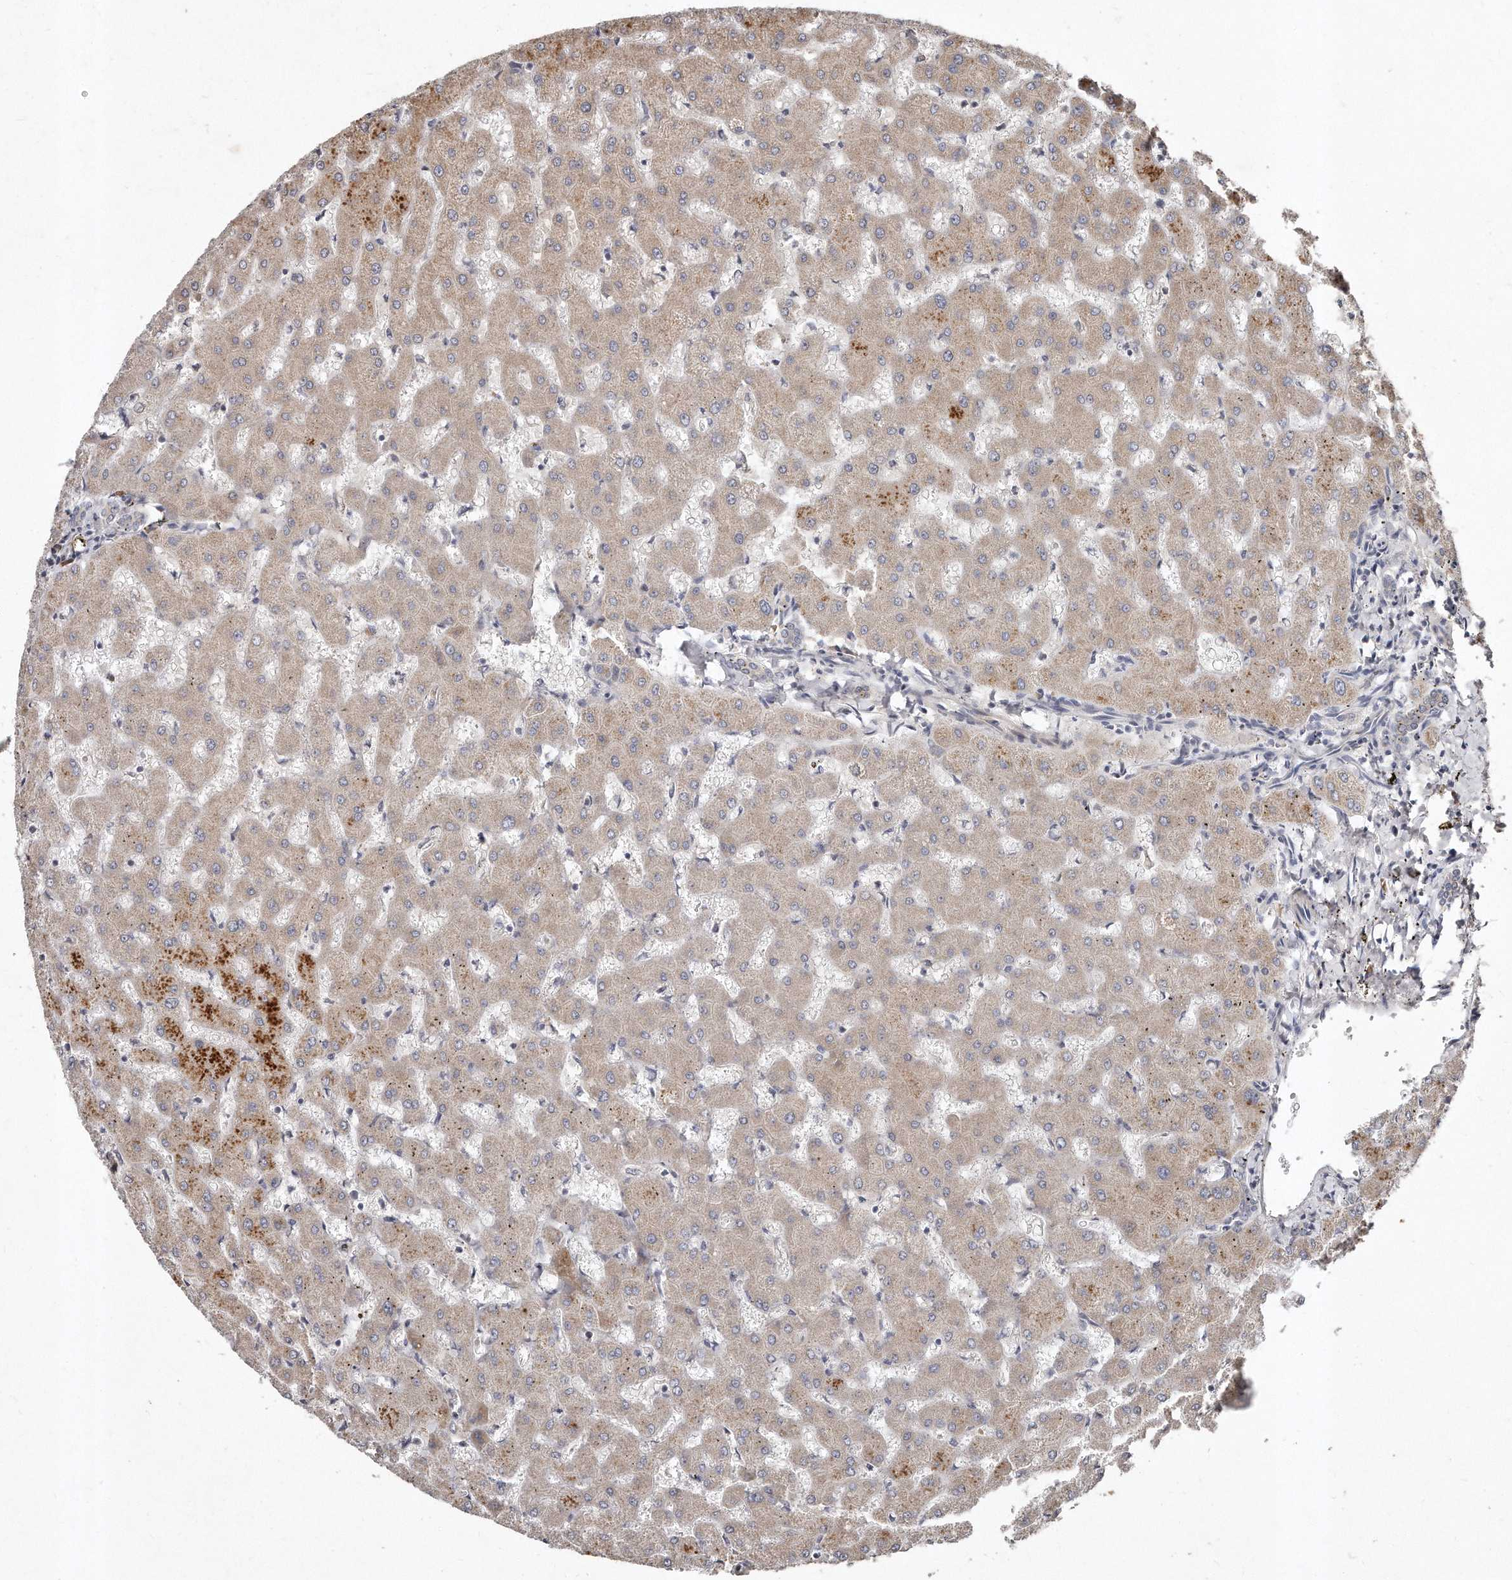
{"staining": {"intensity": "negative", "quantity": "none", "location": "none"}, "tissue": "liver", "cell_type": "Cholangiocytes", "image_type": "normal", "snomed": [{"axis": "morphology", "description": "Normal tissue, NOS"}, {"axis": "topography", "description": "Liver"}], "caption": "DAB (3,3'-diaminobenzidine) immunohistochemical staining of unremarkable liver exhibits no significant staining in cholangiocytes.", "gene": "TECR", "patient": {"sex": "female", "age": 63}}